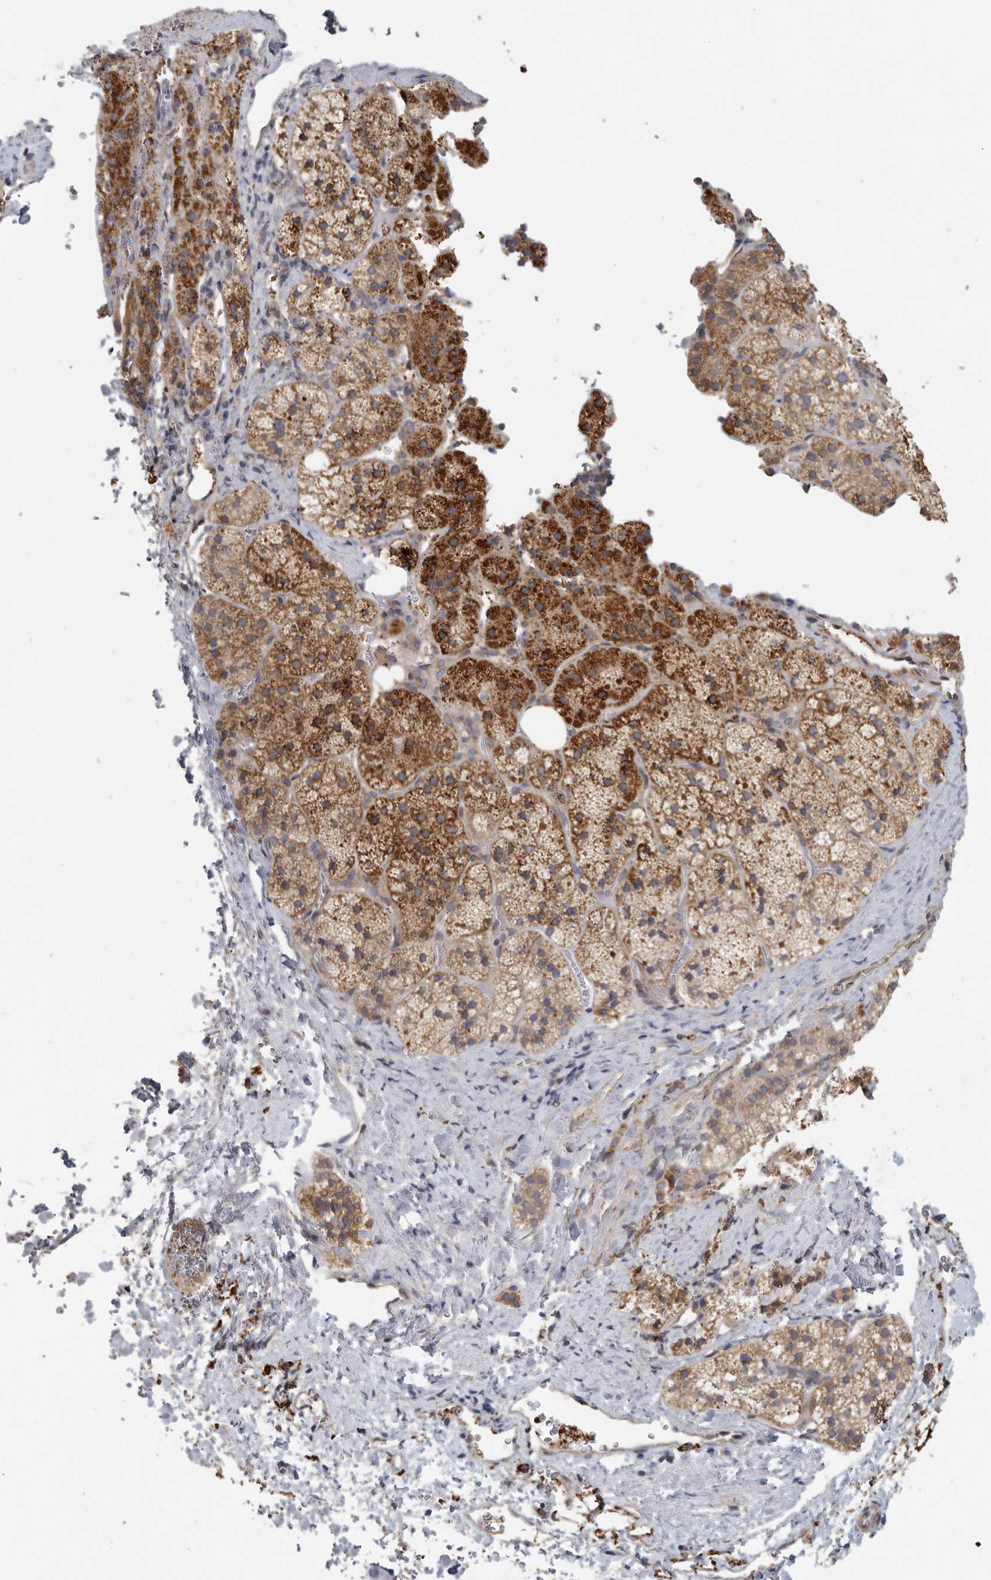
{"staining": {"intensity": "strong", "quantity": "<25%", "location": "cytoplasmic/membranous"}, "tissue": "adrenal gland", "cell_type": "Glandular cells", "image_type": "normal", "snomed": [{"axis": "morphology", "description": "Normal tissue, NOS"}, {"axis": "topography", "description": "Adrenal gland"}], "caption": "Adrenal gland stained for a protein (brown) demonstrates strong cytoplasmic/membranous positive expression in approximately <25% of glandular cells.", "gene": "BCAP29", "patient": {"sex": "female", "age": 44}}